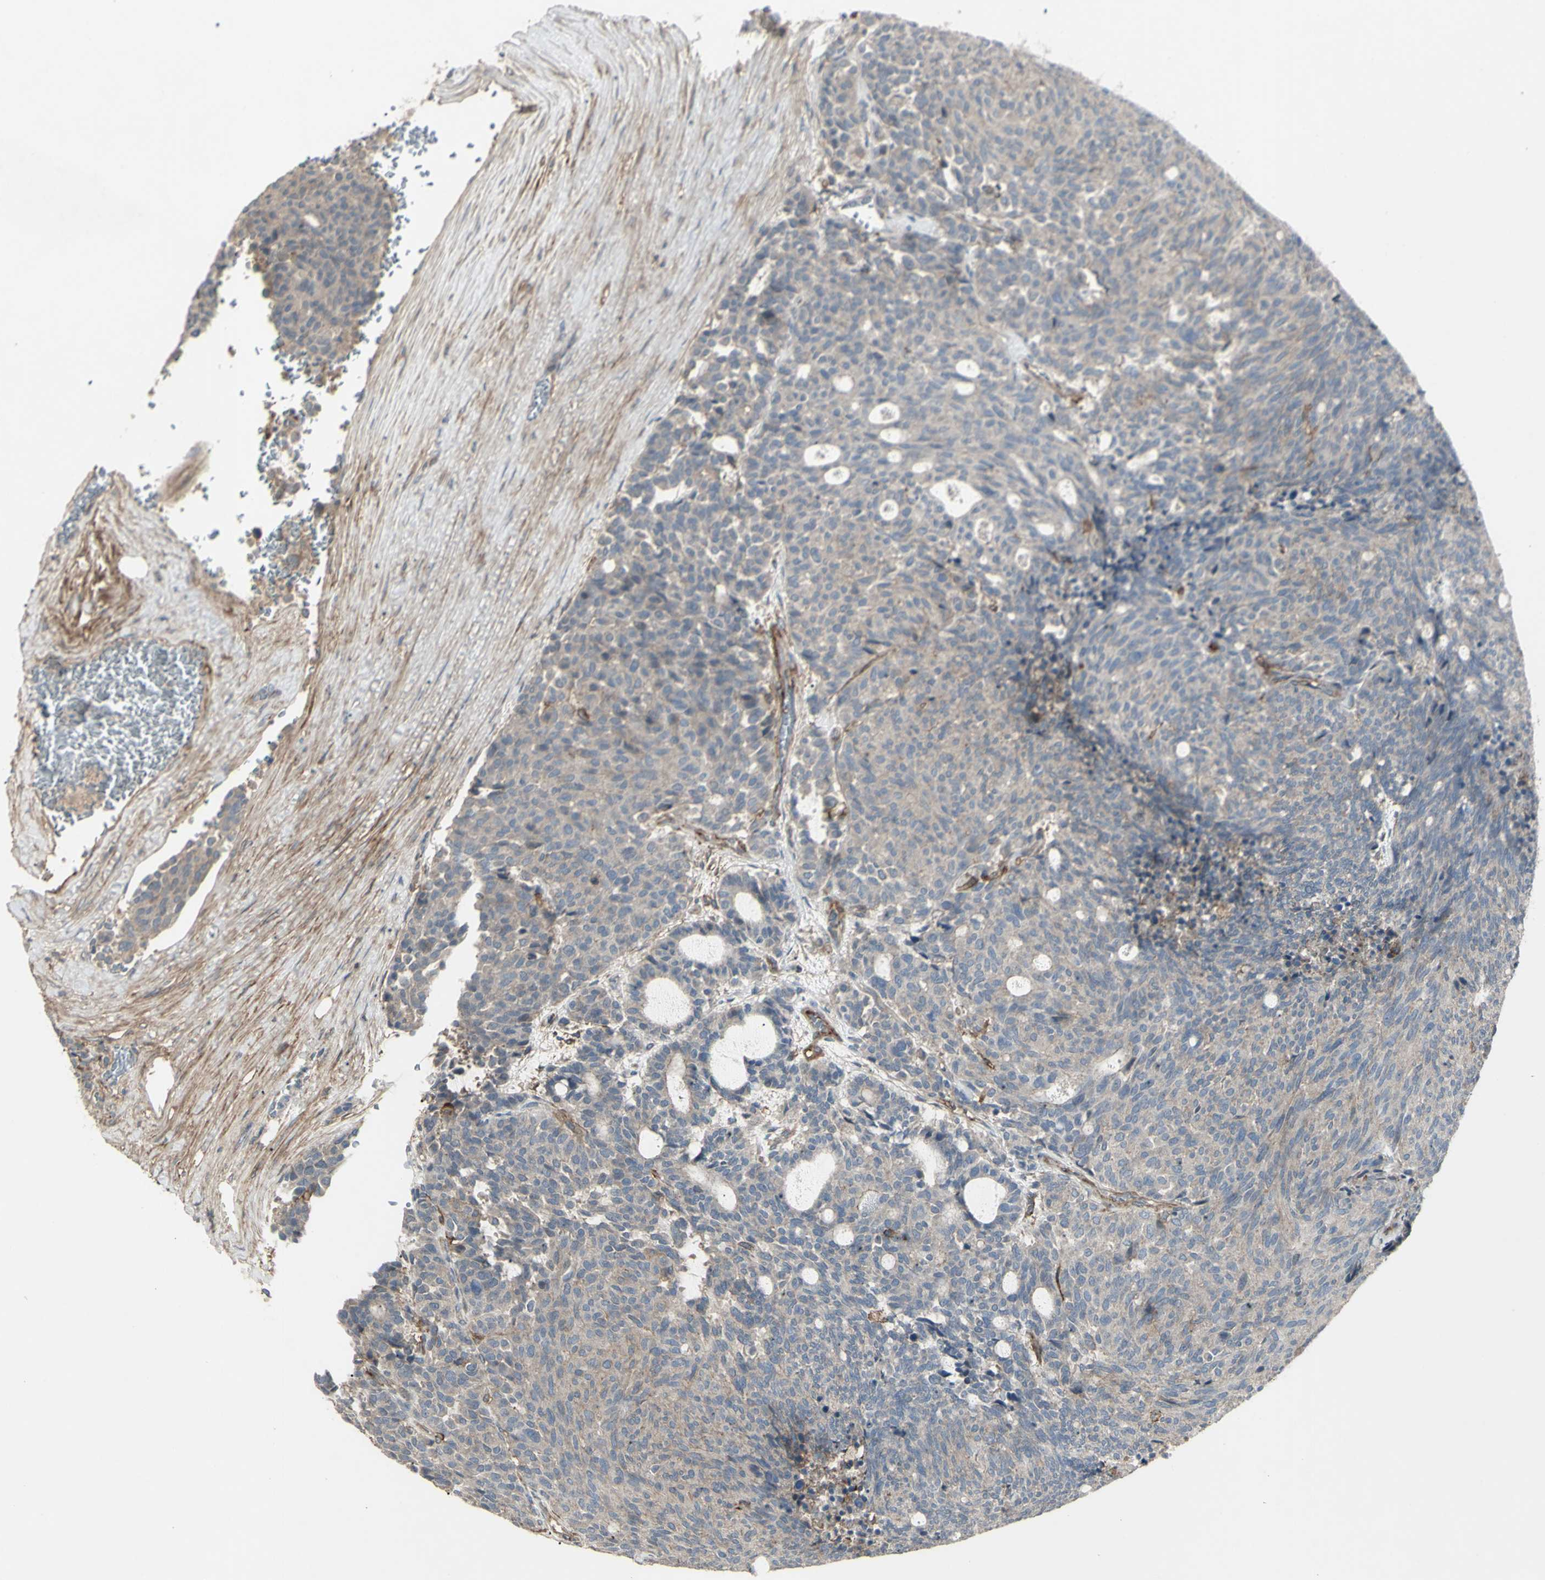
{"staining": {"intensity": "weak", "quantity": "25%-75%", "location": "cytoplasmic/membranous"}, "tissue": "carcinoid", "cell_type": "Tumor cells", "image_type": "cancer", "snomed": [{"axis": "morphology", "description": "Carcinoid, malignant, NOS"}, {"axis": "topography", "description": "Pancreas"}], "caption": "Tumor cells reveal low levels of weak cytoplasmic/membranous expression in approximately 25%-75% of cells in human carcinoid.", "gene": "CD276", "patient": {"sex": "female", "age": 54}}